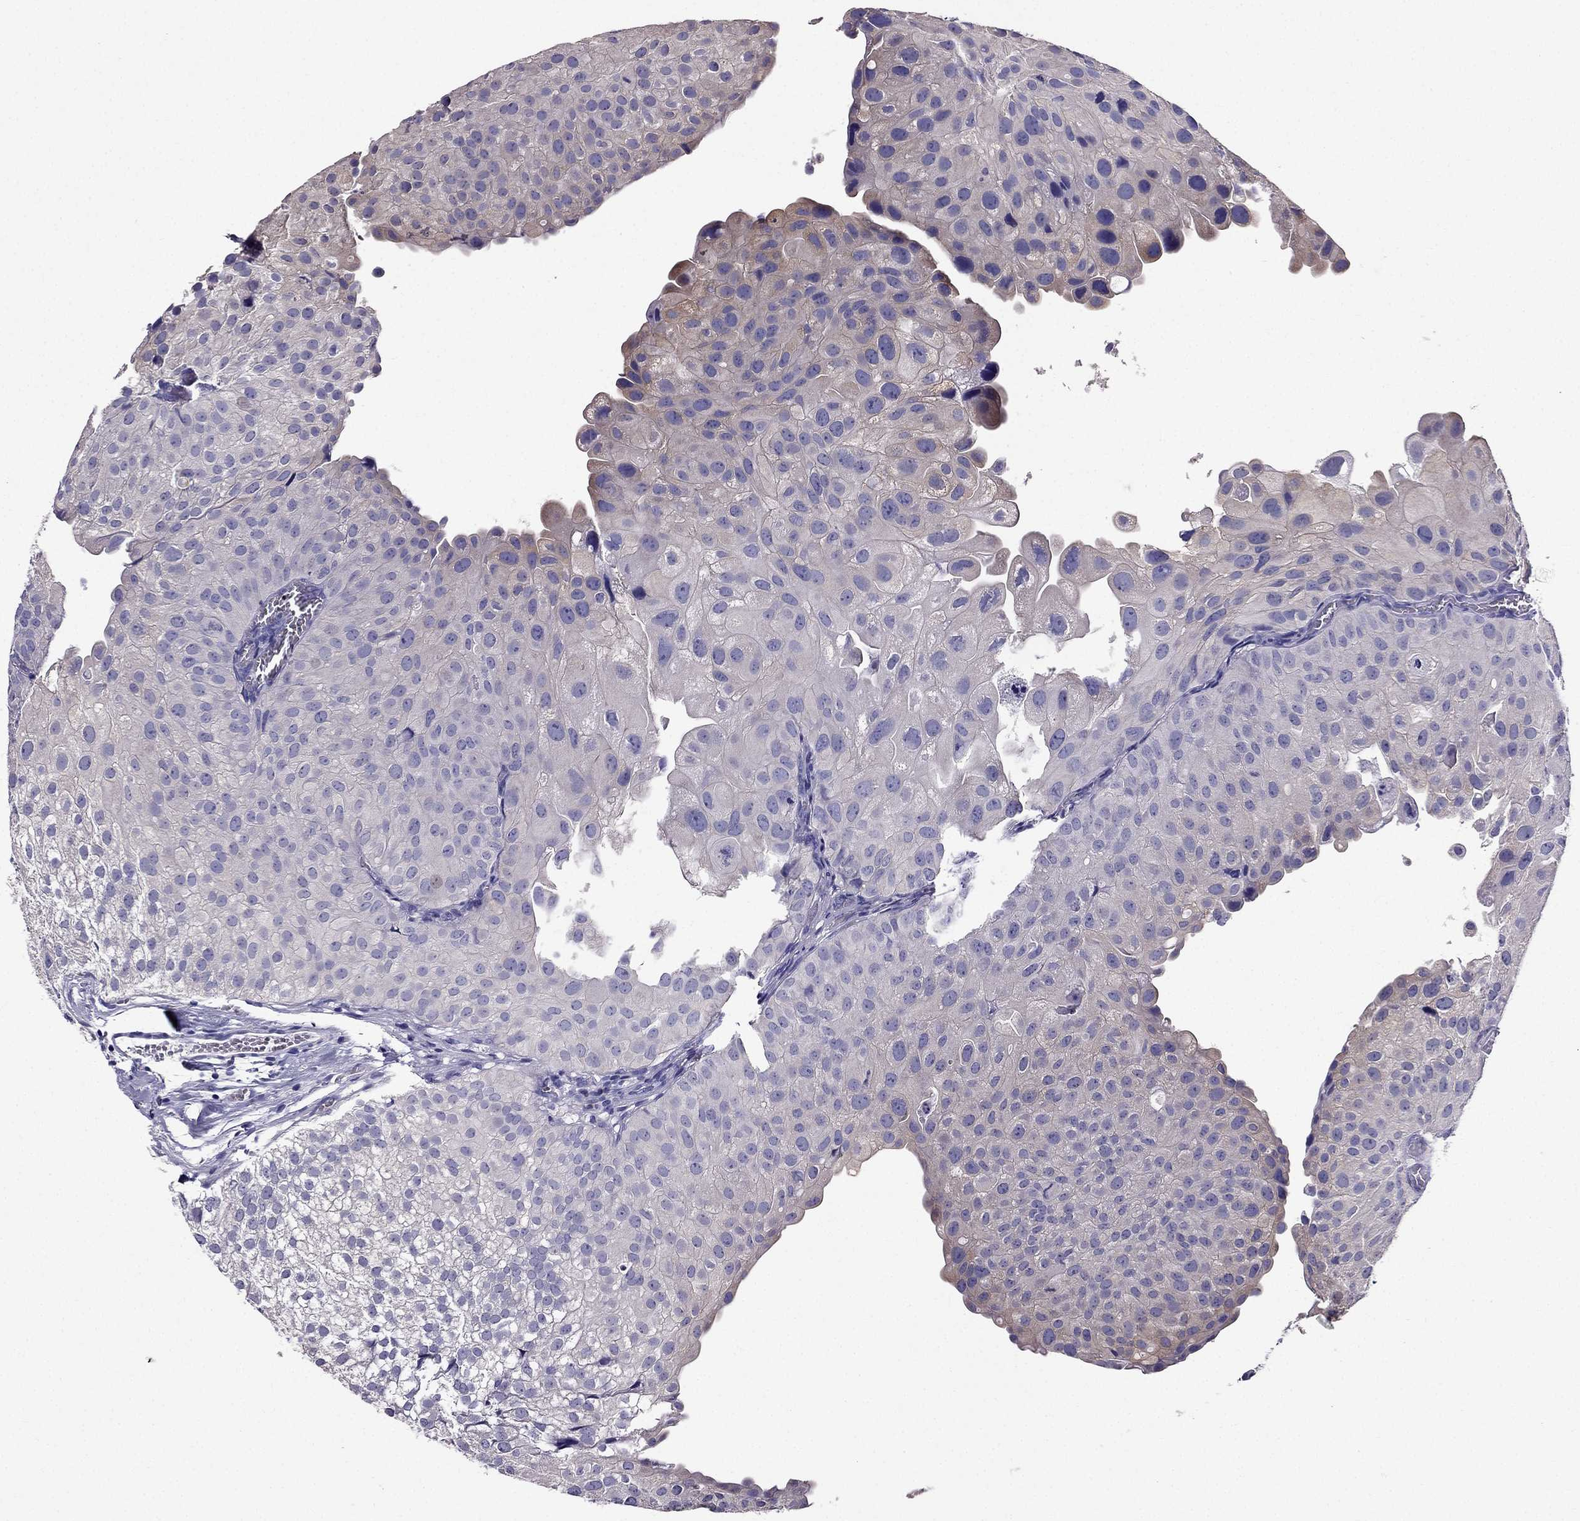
{"staining": {"intensity": "negative", "quantity": "none", "location": "none"}, "tissue": "urothelial cancer", "cell_type": "Tumor cells", "image_type": "cancer", "snomed": [{"axis": "morphology", "description": "Urothelial carcinoma, Low grade"}, {"axis": "topography", "description": "Urinary bladder"}], "caption": "Urothelial cancer was stained to show a protein in brown. There is no significant positivity in tumor cells. (Stains: DAB (3,3'-diaminobenzidine) immunohistochemistry (IHC) with hematoxylin counter stain, Microscopy: brightfield microscopy at high magnification).", "gene": "AAK1", "patient": {"sex": "female", "age": 78}}